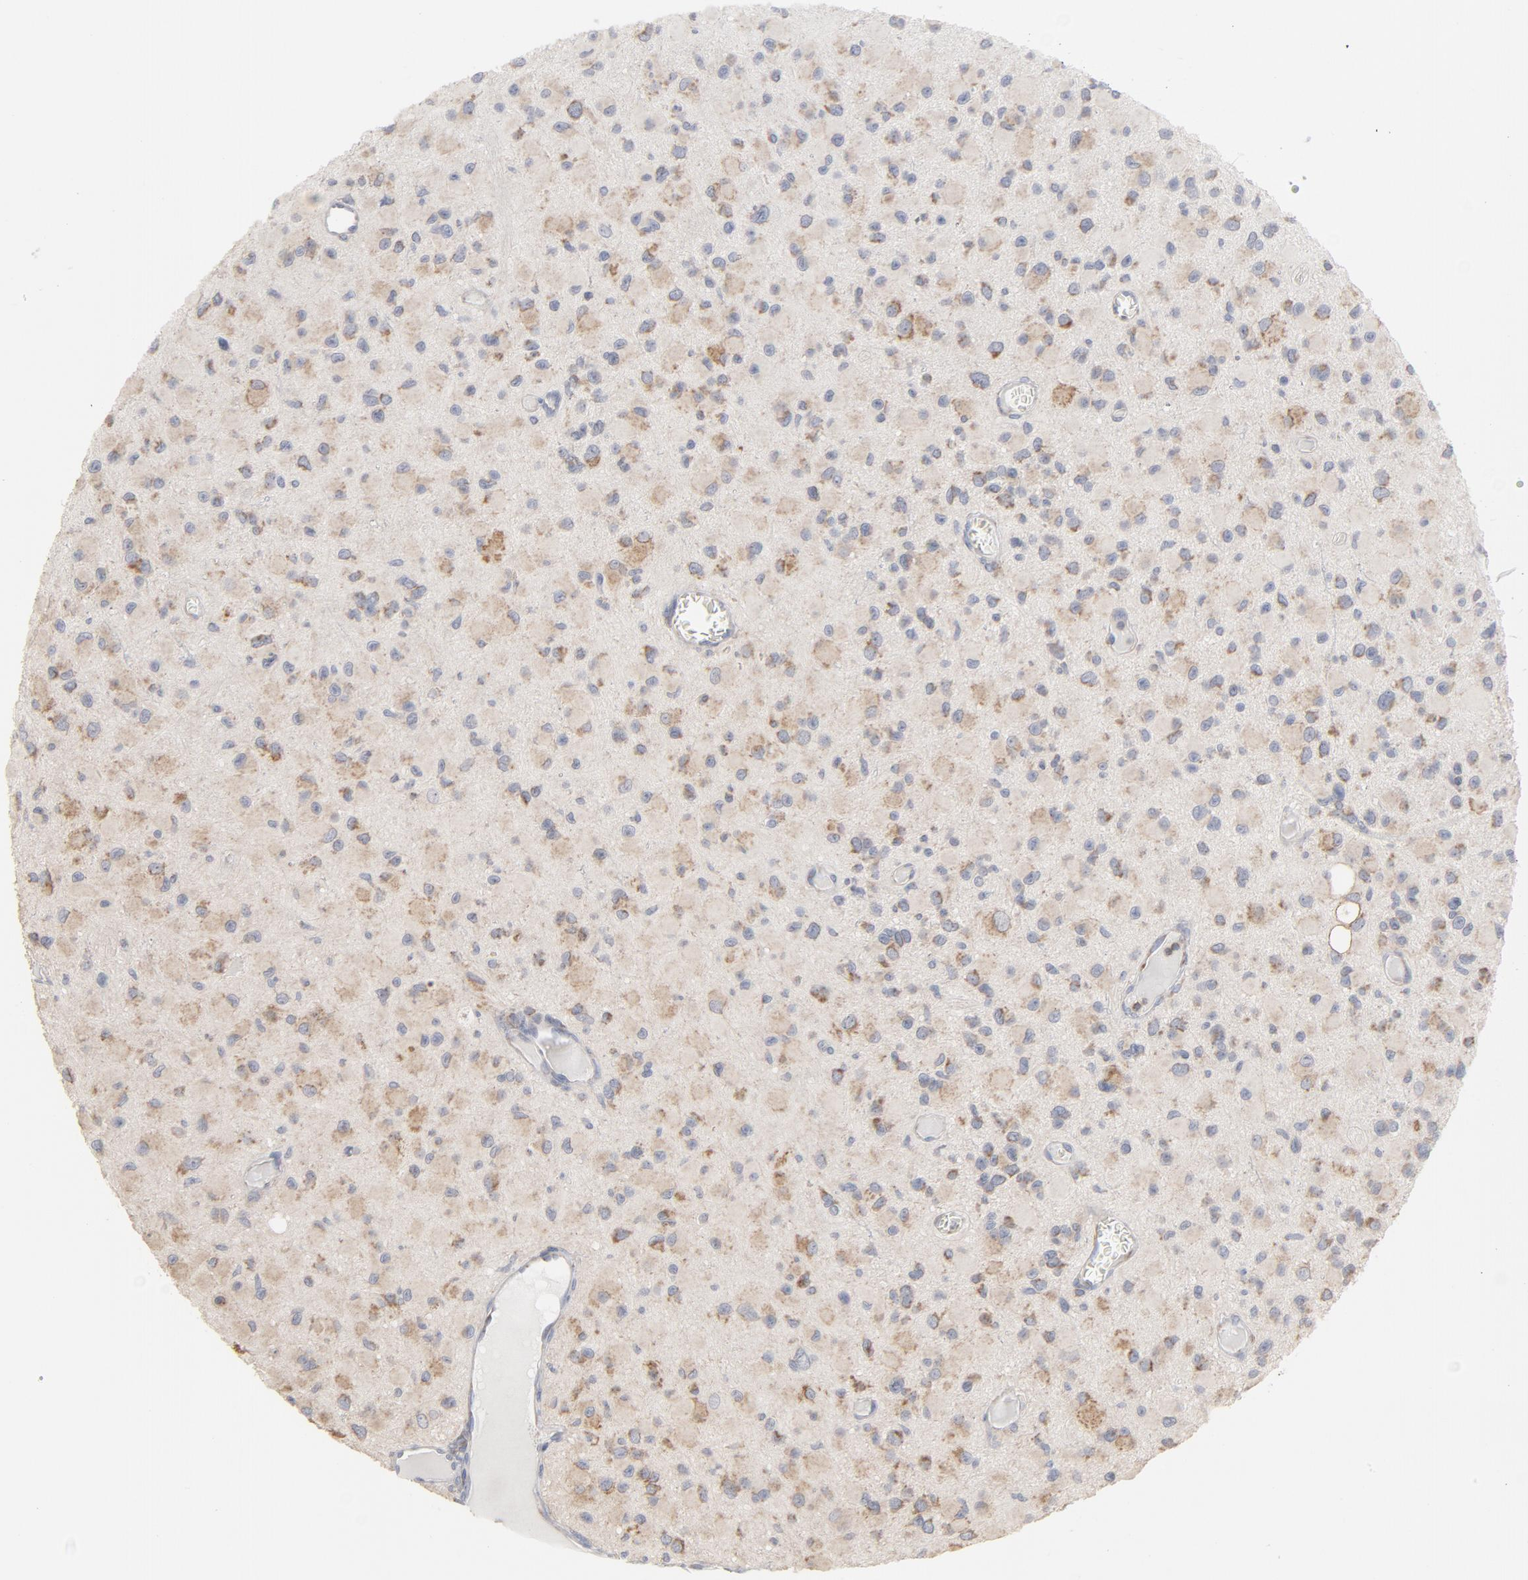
{"staining": {"intensity": "weak", "quantity": ">75%", "location": "cytoplasmic/membranous"}, "tissue": "glioma", "cell_type": "Tumor cells", "image_type": "cancer", "snomed": [{"axis": "morphology", "description": "Glioma, malignant, Low grade"}, {"axis": "topography", "description": "Brain"}], "caption": "Immunohistochemistry micrograph of human glioma stained for a protein (brown), which reveals low levels of weak cytoplasmic/membranous positivity in approximately >75% of tumor cells.", "gene": "OXA1L", "patient": {"sex": "male", "age": 42}}